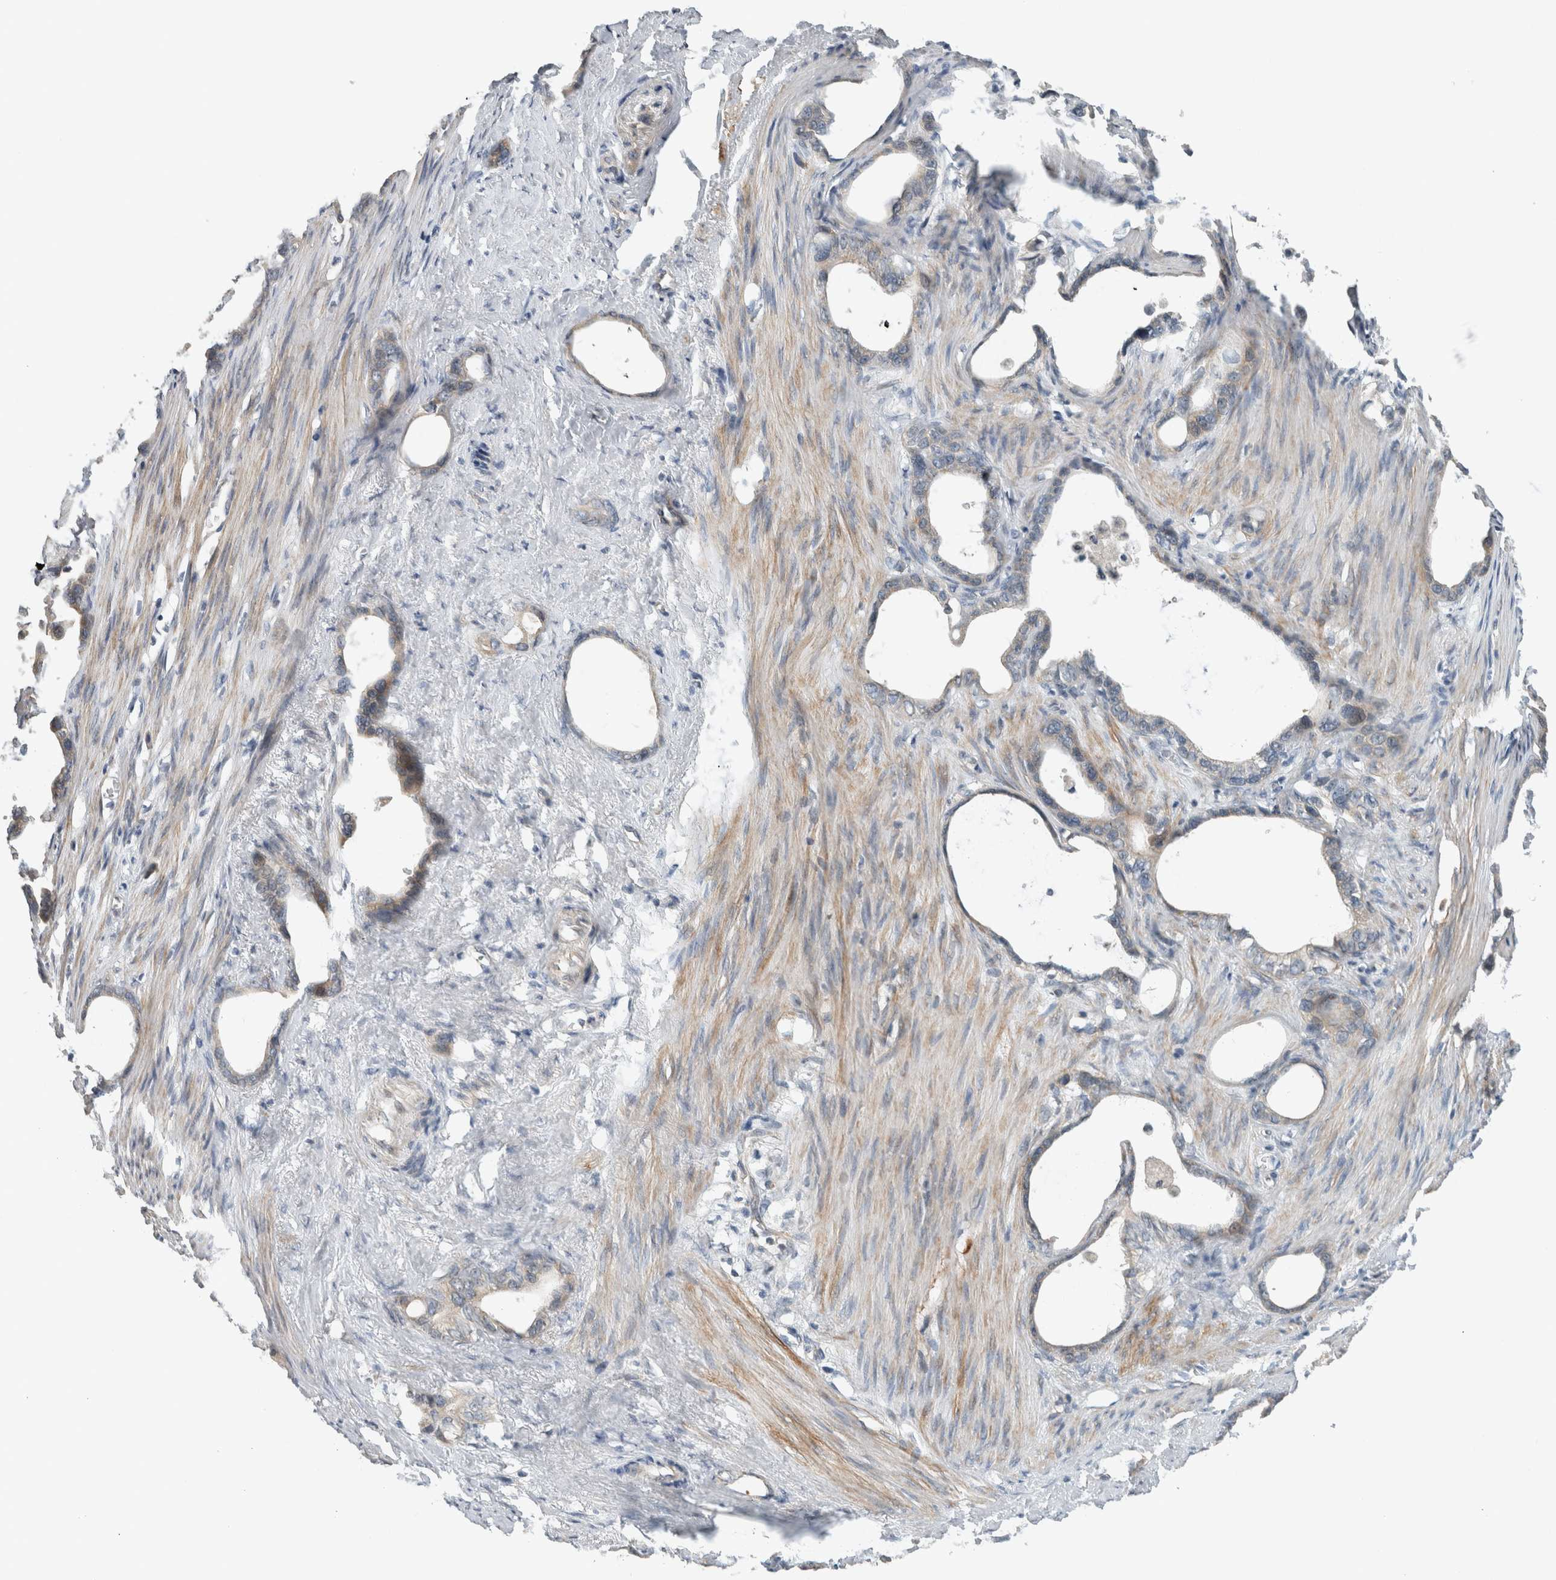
{"staining": {"intensity": "weak", "quantity": "<25%", "location": "cytoplasmic/membranous"}, "tissue": "stomach cancer", "cell_type": "Tumor cells", "image_type": "cancer", "snomed": [{"axis": "morphology", "description": "Adenocarcinoma, NOS"}, {"axis": "topography", "description": "Stomach"}], "caption": "An image of stomach adenocarcinoma stained for a protein shows no brown staining in tumor cells. (DAB immunohistochemistry (IHC) visualized using brightfield microscopy, high magnification).", "gene": "ERCC6L2", "patient": {"sex": "female", "age": 75}}